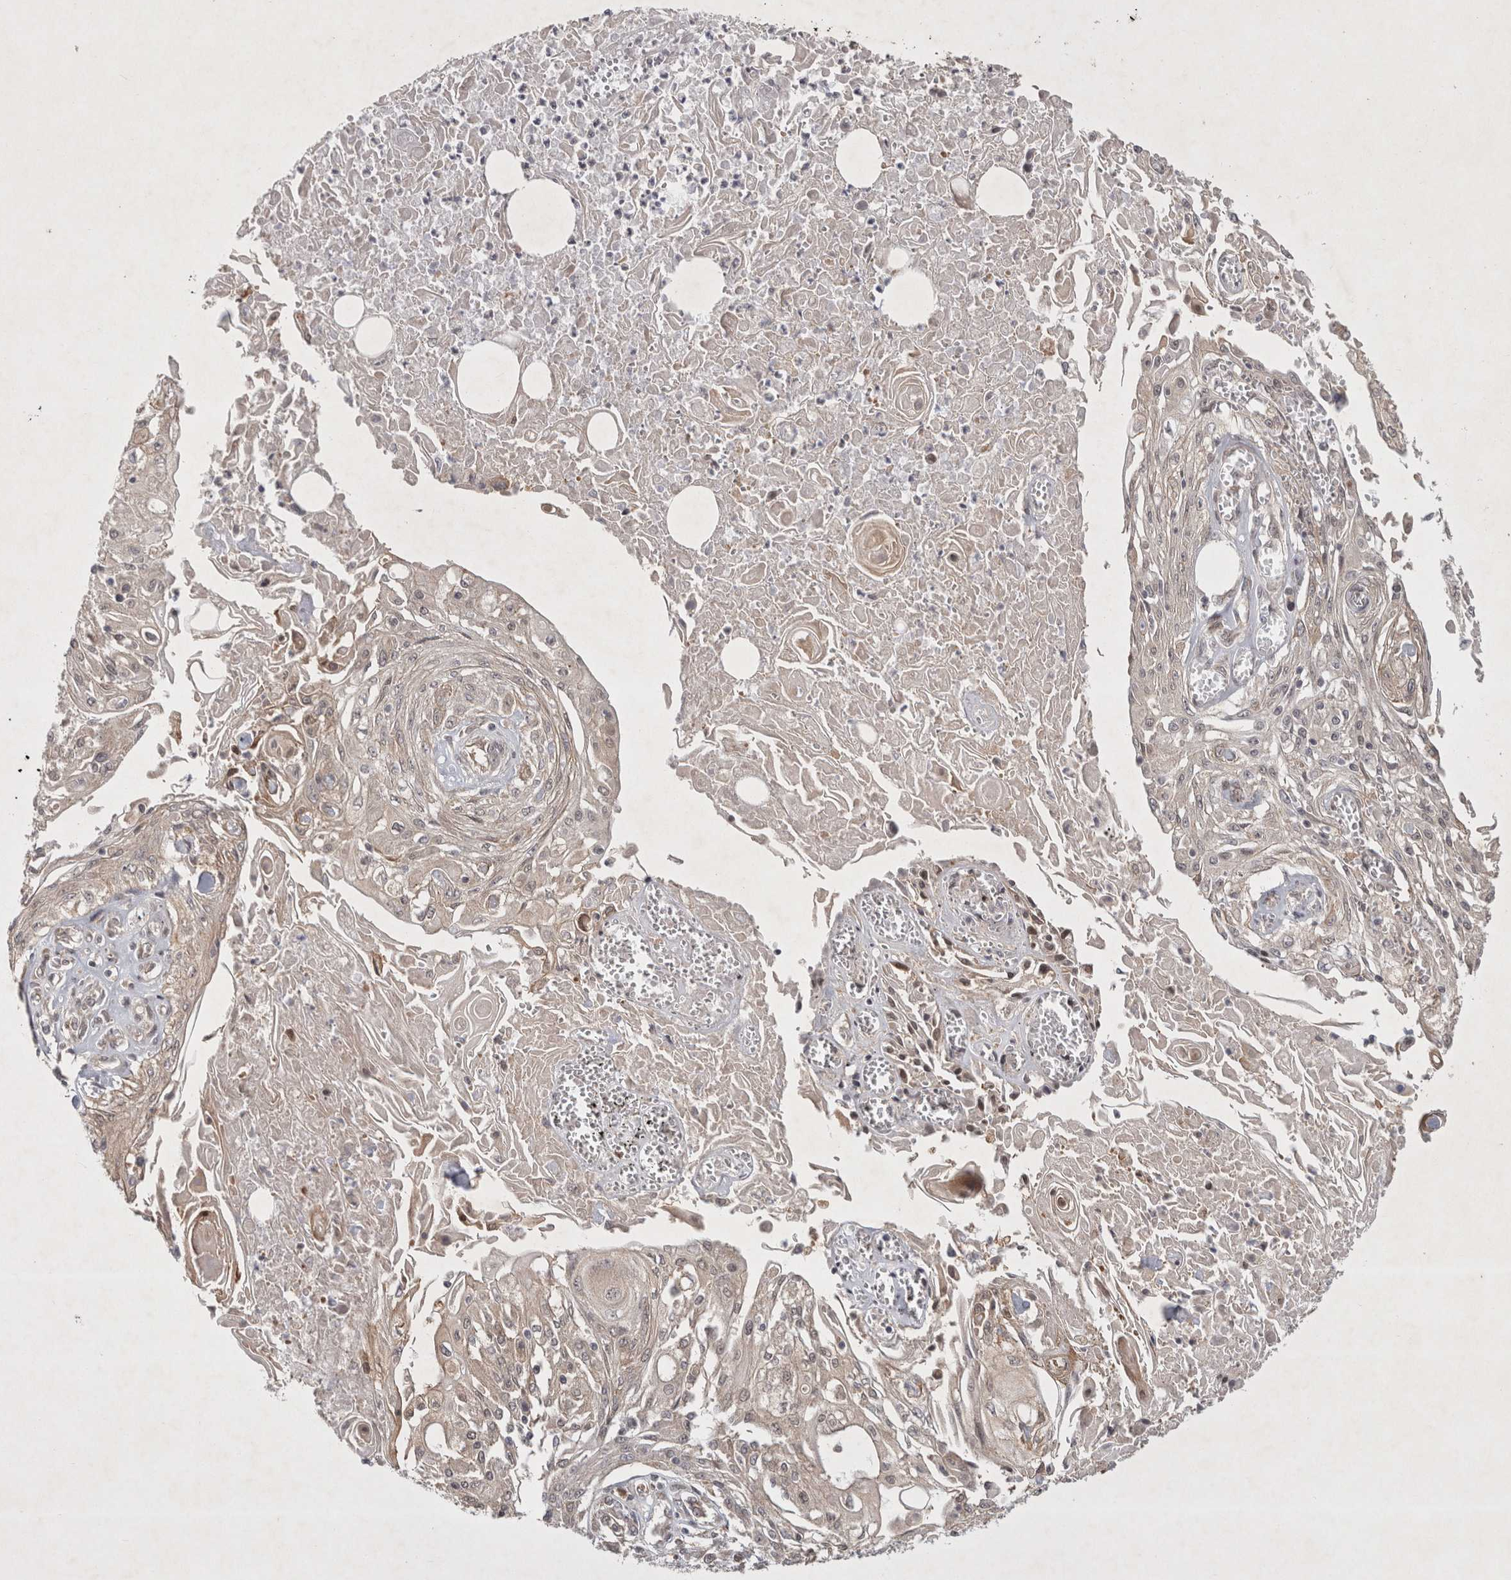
{"staining": {"intensity": "negative", "quantity": "none", "location": "none"}, "tissue": "skin cancer", "cell_type": "Tumor cells", "image_type": "cancer", "snomed": [{"axis": "morphology", "description": "Squamous cell carcinoma, NOS"}, {"axis": "morphology", "description": "Squamous cell carcinoma, metastatic, NOS"}, {"axis": "topography", "description": "Skin"}, {"axis": "topography", "description": "Lymph node"}], "caption": "The histopathology image reveals no significant expression in tumor cells of skin cancer (metastatic squamous cell carcinoma).", "gene": "ZNF318", "patient": {"sex": "male", "age": 75}}